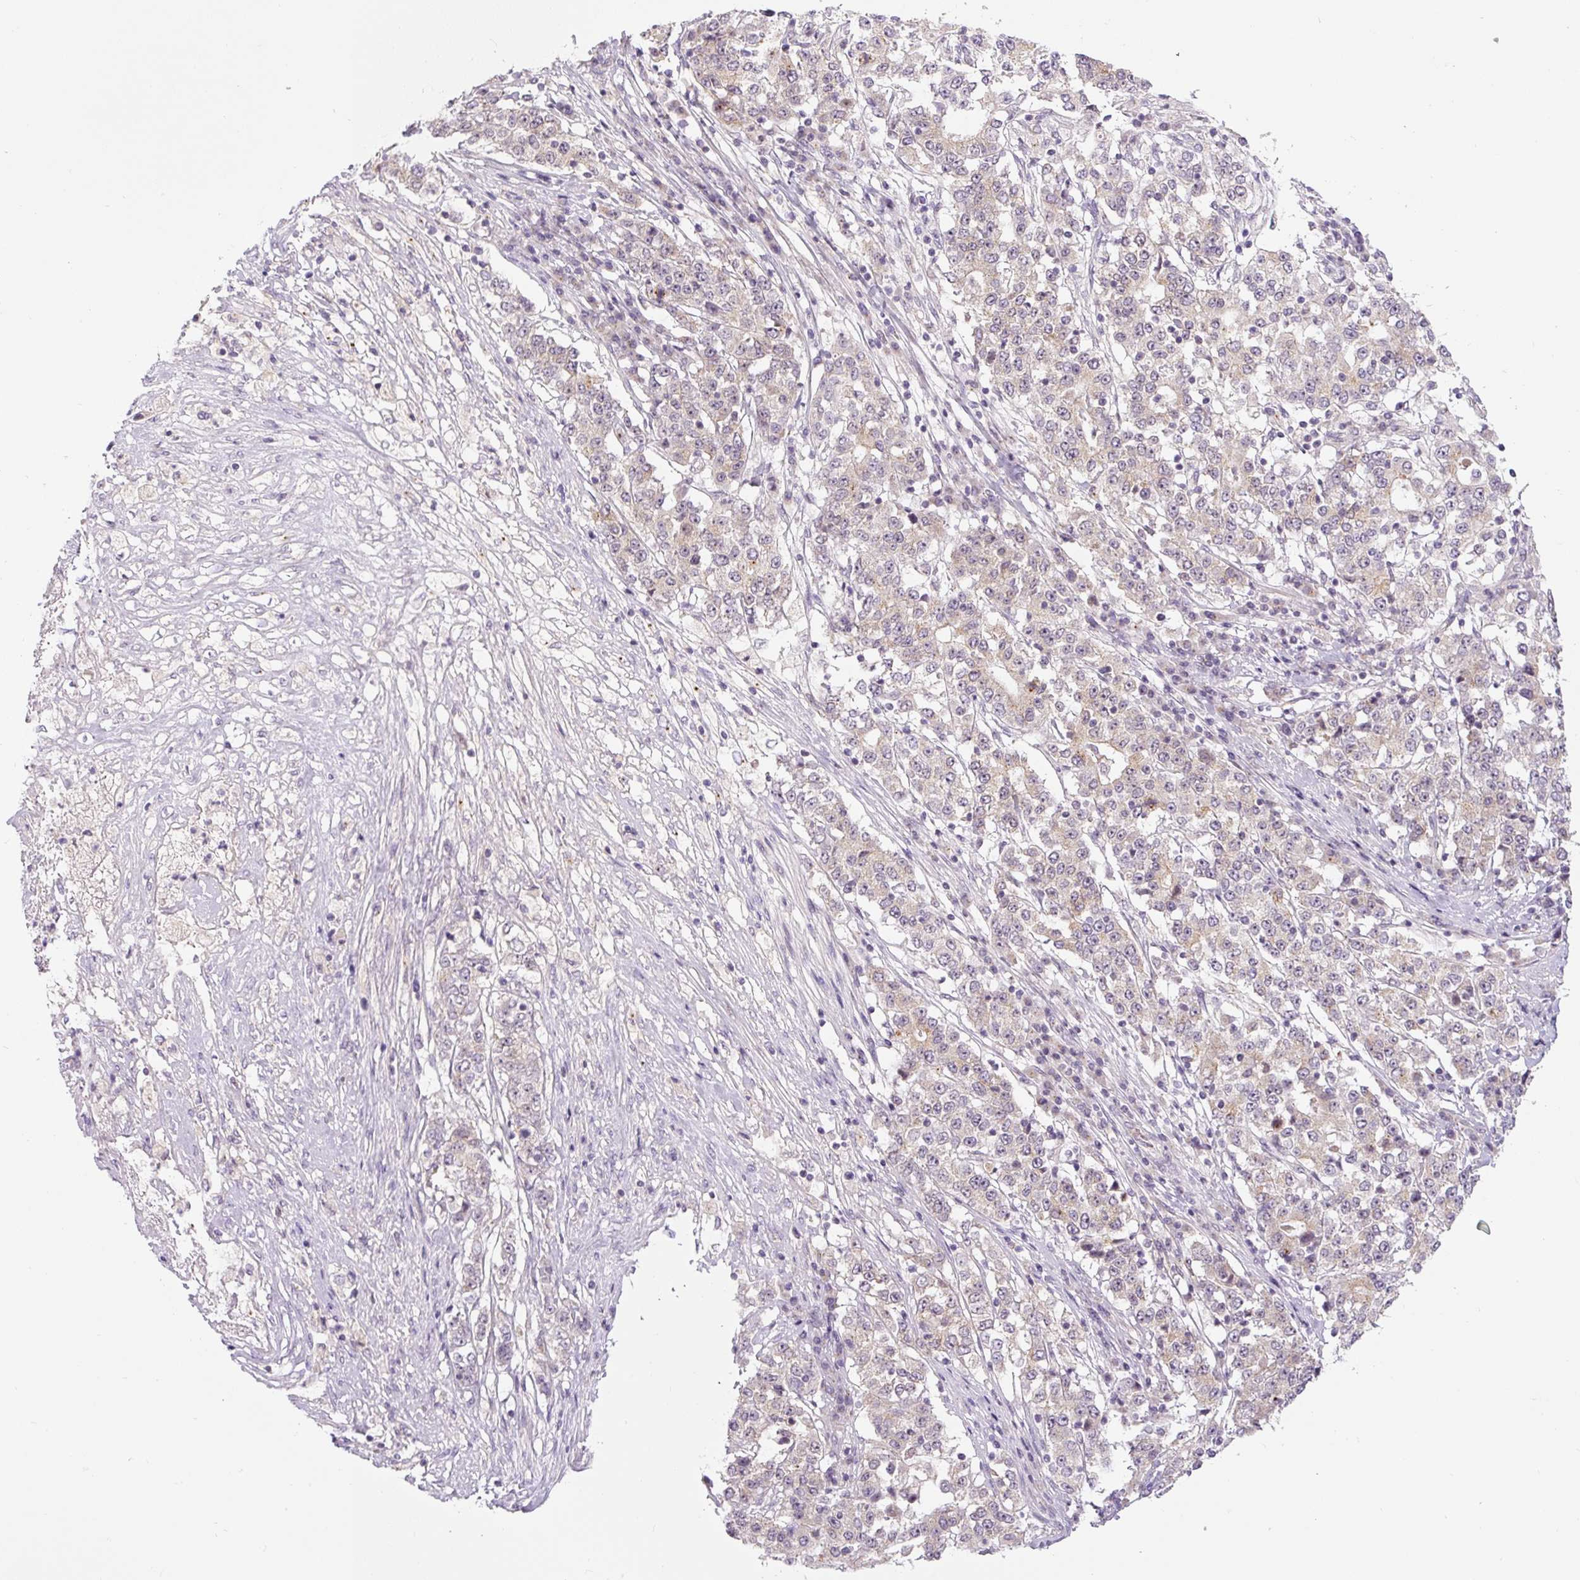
{"staining": {"intensity": "weak", "quantity": "25%-75%", "location": "cytoplasmic/membranous"}, "tissue": "stomach cancer", "cell_type": "Tumor cells", "image_type": "cancer", "snomed": [{"axis": "morphology", "description": "Adenocarcinoma, NOS"}, {"axis": "topography", "description": "Stomach"}], "caption": "Human stomach cancer stained with a brown dye reveals weak cytoplasmic/membranous positive staining in about 25%-75% of tumor cells.", "gene": "PCM1", "patient": {"sex": "male", "age": 59}}